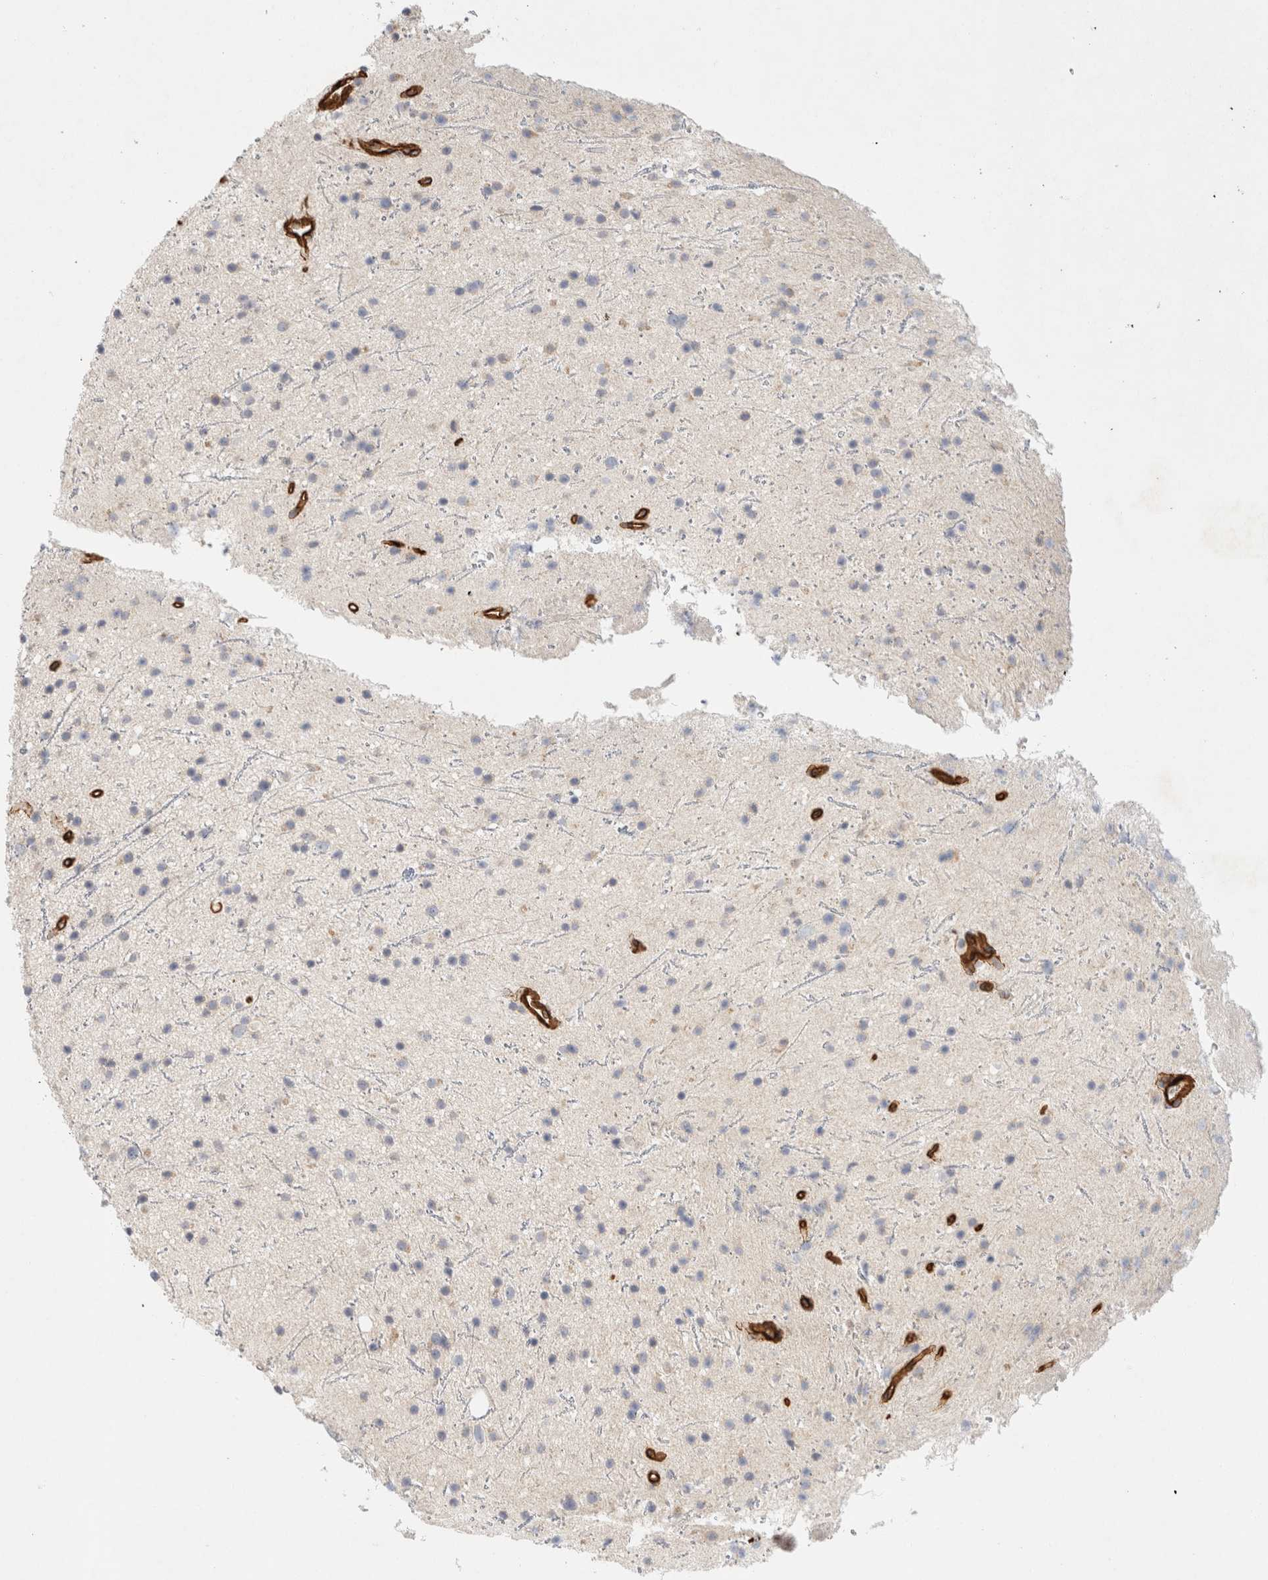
{"staining": {"intensity": "negative", "quantity": "none", "location": "none"}, "tissue": "glioma", "cell_type": "Tumor cells", "image_type": "cancer", "snomed": [{"axis": "morphology", "description": "Glioma, malignant, Low grade"}, {"axis": "topography", "description": "Cerebral cortex"}], "caption": "This is an immunohistochemistry photomicrograph of low-grade glioma (malignant). There is no staining in tumor cells.", "gene": "JMJD4", "patient": {"sex": "female", "age": 39}}